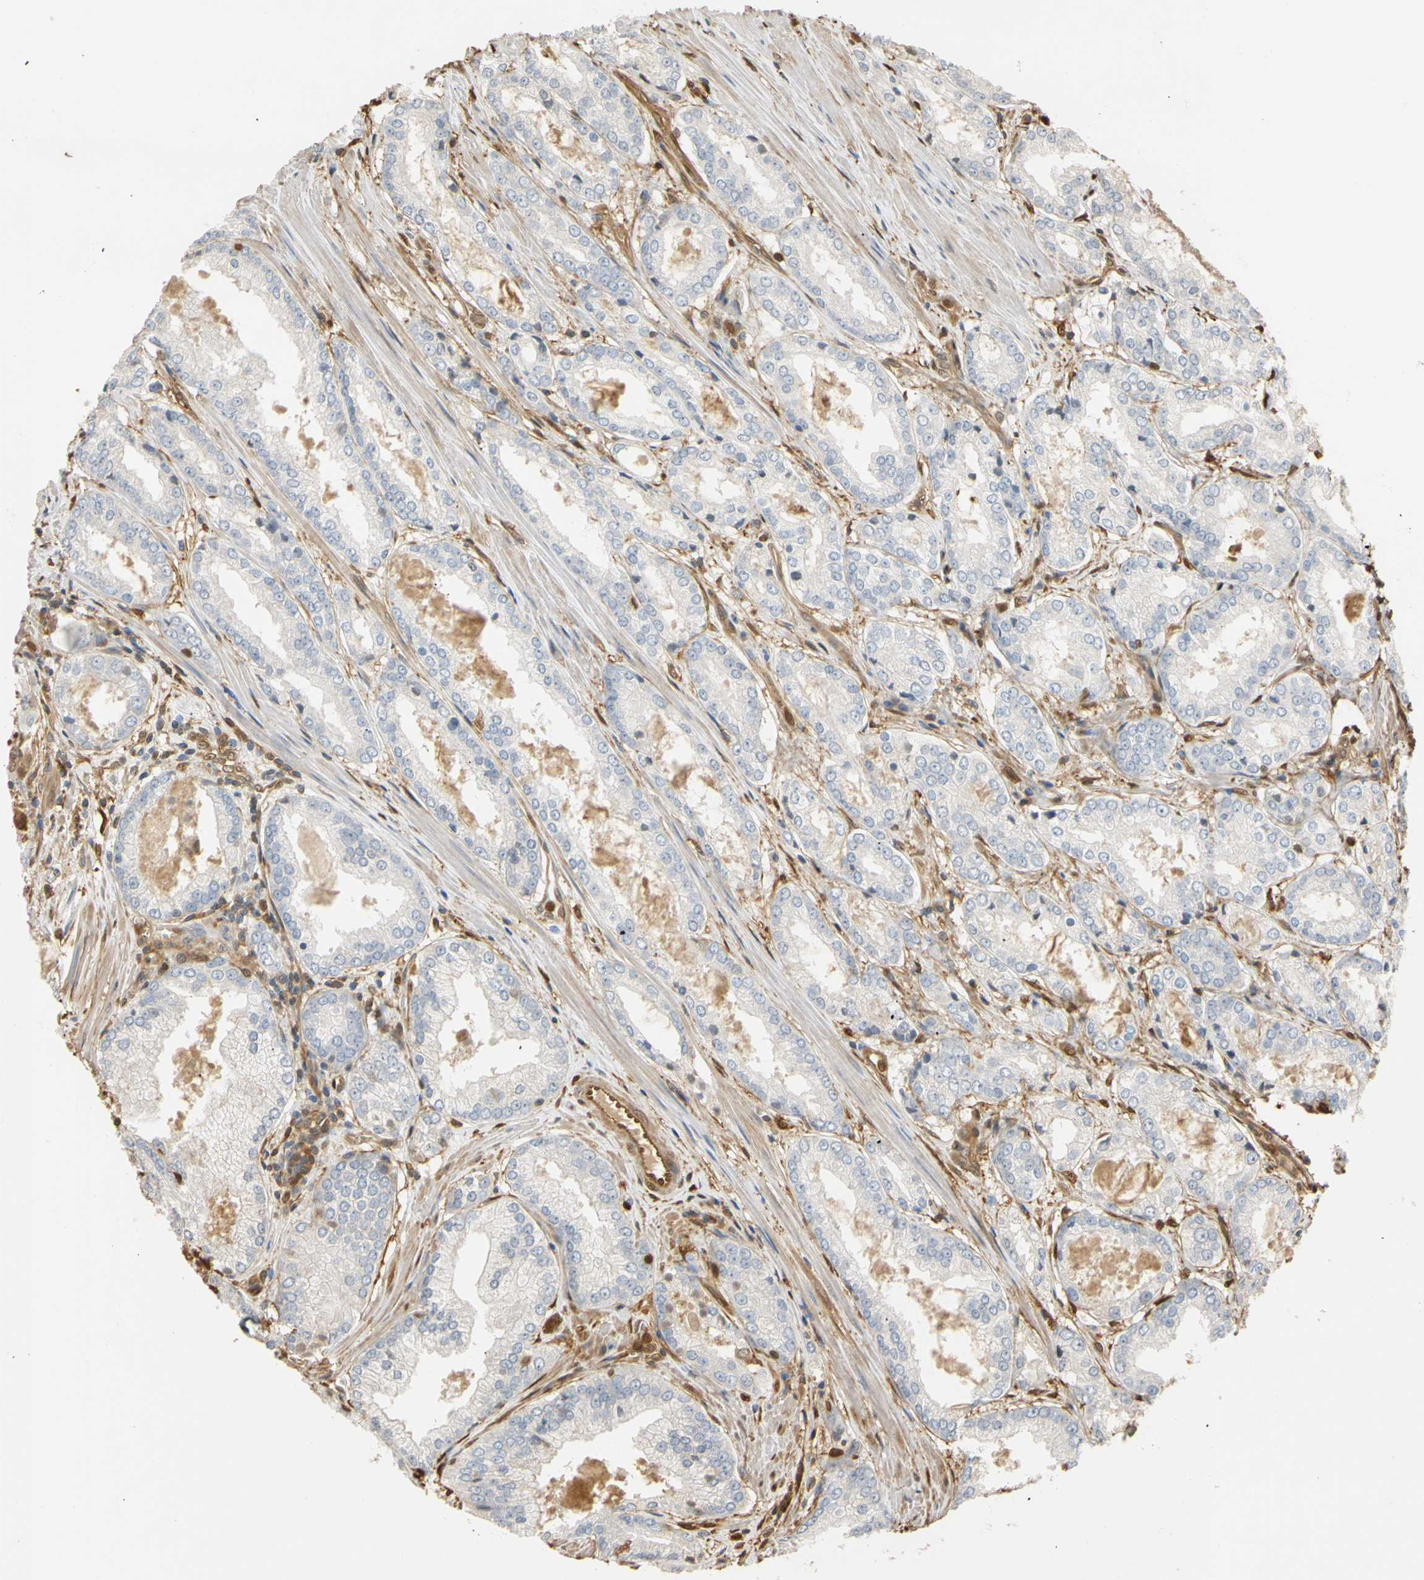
{"staining": {"intensity": "negative", "quantity": "none", "location": "none"}, "tissue": "prostate cancer", "cell_type": "Tumor cells", "image_type": "cancer", "snomed": [{"axis": "morphology", "description": "Adenocarcinoma, Low grade"}, {"axis": "topography", "description": "Prostate"}], "caption": "There is no significant staining in tumor cells of adenocarcinoma (low-grade) (prostate).", "gene": "S100A6", "patient": {"sex": "male", "age": 64}}